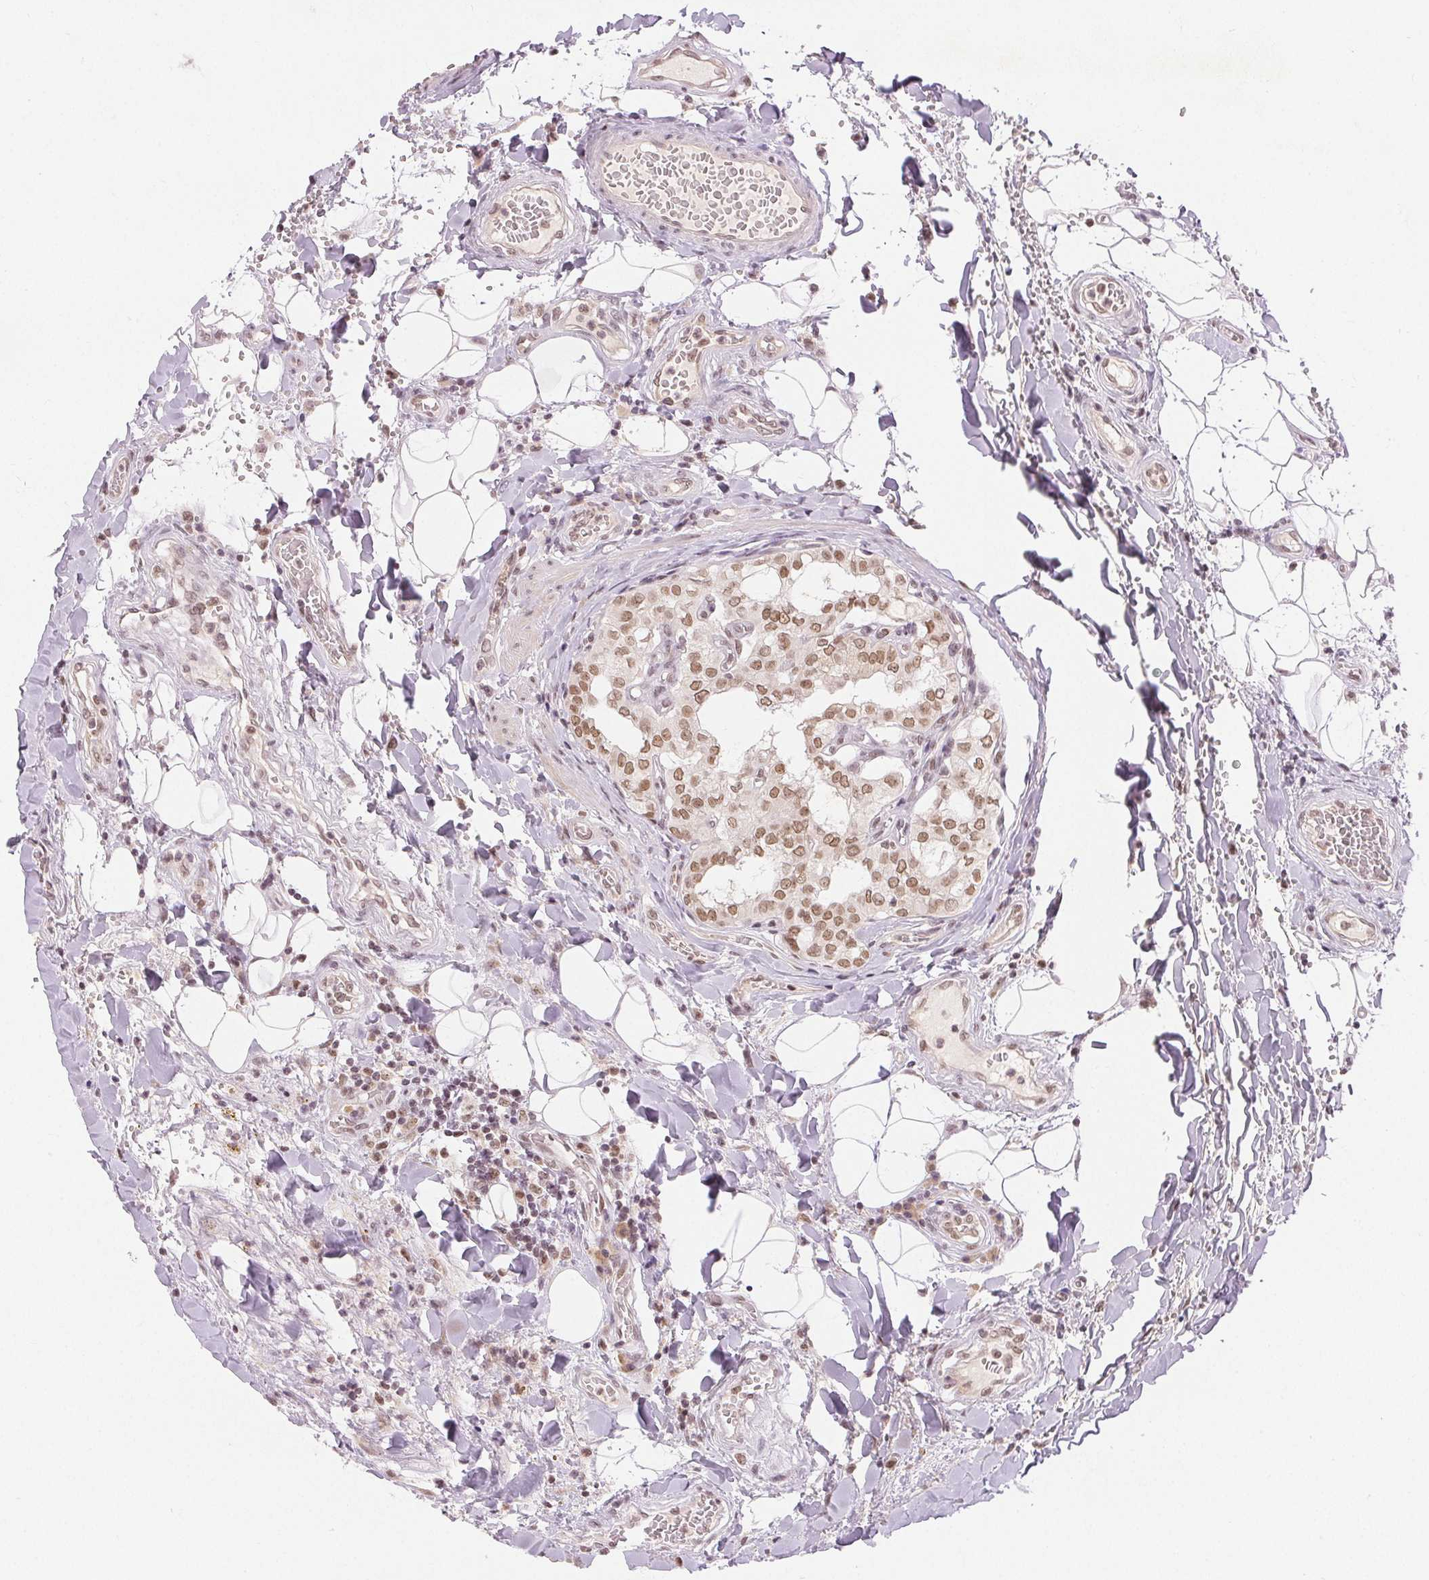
{"staining": {"intensity": "moderate", "quantity": ">75%", "location": "nuclear"}, "tissue": "thyroid cancer", "cell_type": "Tumor cells", "image_type": "cancer", "snomed": [{"axis": "morphology", "description": "Papillary adenocarcinoma, NOS"}, {"axis": "topography", "description": "Thyroid gland"}], "caption": "Thyroid cancer stained for a protein (brown) exhibits moderate nuclear positive positivity in about >75% of tumor cells.", "gene": "DEK", "patient": {"sex": "male", "age": 20}}